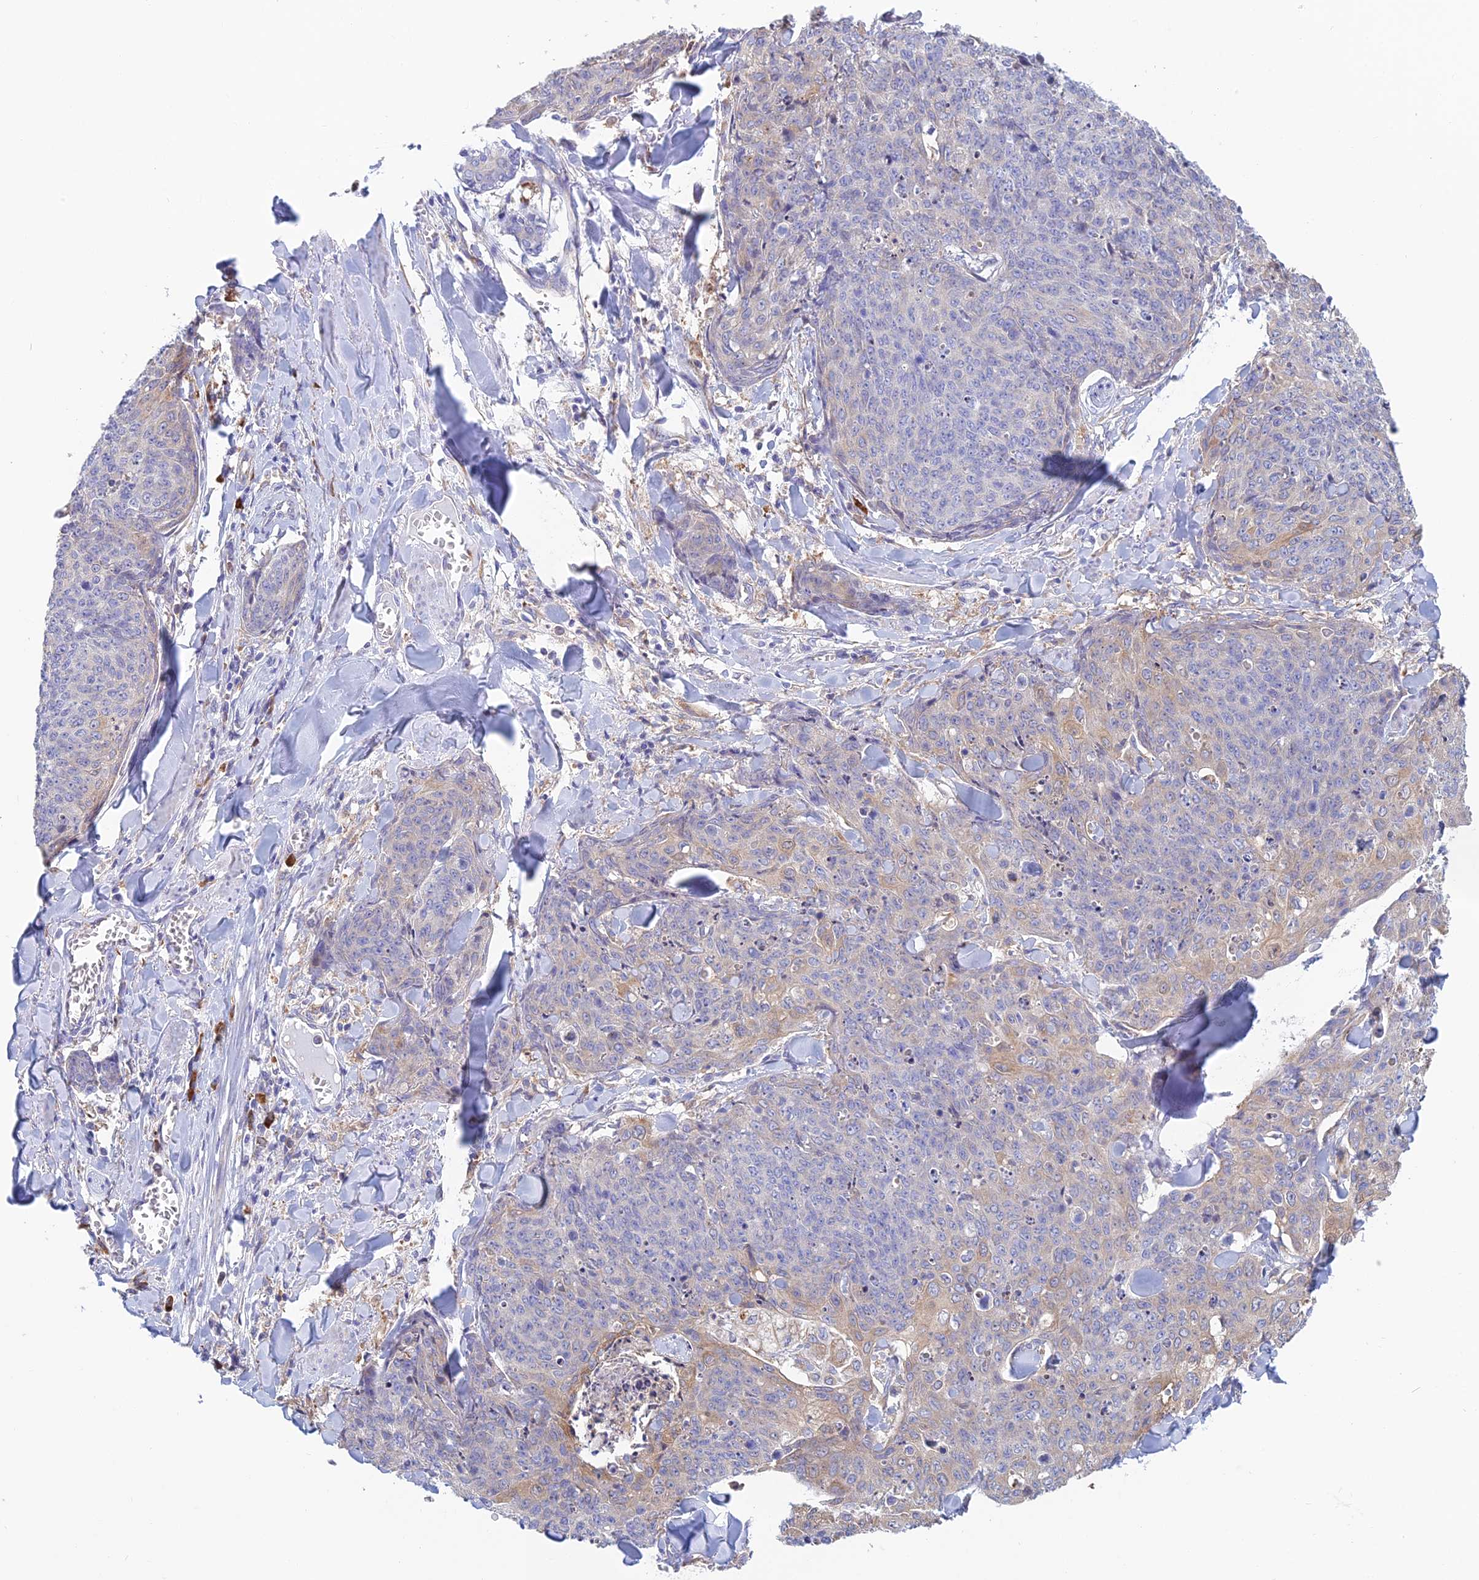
{"staining": {"intensity": "weak", "quantity": "<25%", "location": "cytoplasmic/membranous"}, "tissue": "skin cancer", "cell_type": "Tumor cells", "image_type": "cancer", "snomed": [{"axis": "morphology", "description": "Squamous cell carcinoma, NOS"}, {"axis": "topography", "description": "Skin"}, {"axis": "topography", "description": "Vulva"}], "caption": "Tumor cells are negative for brown protein staining in squamous cell carcinoma (skin).", "gene": "HM13", "patient": {"sex": "female", "age": 85}}